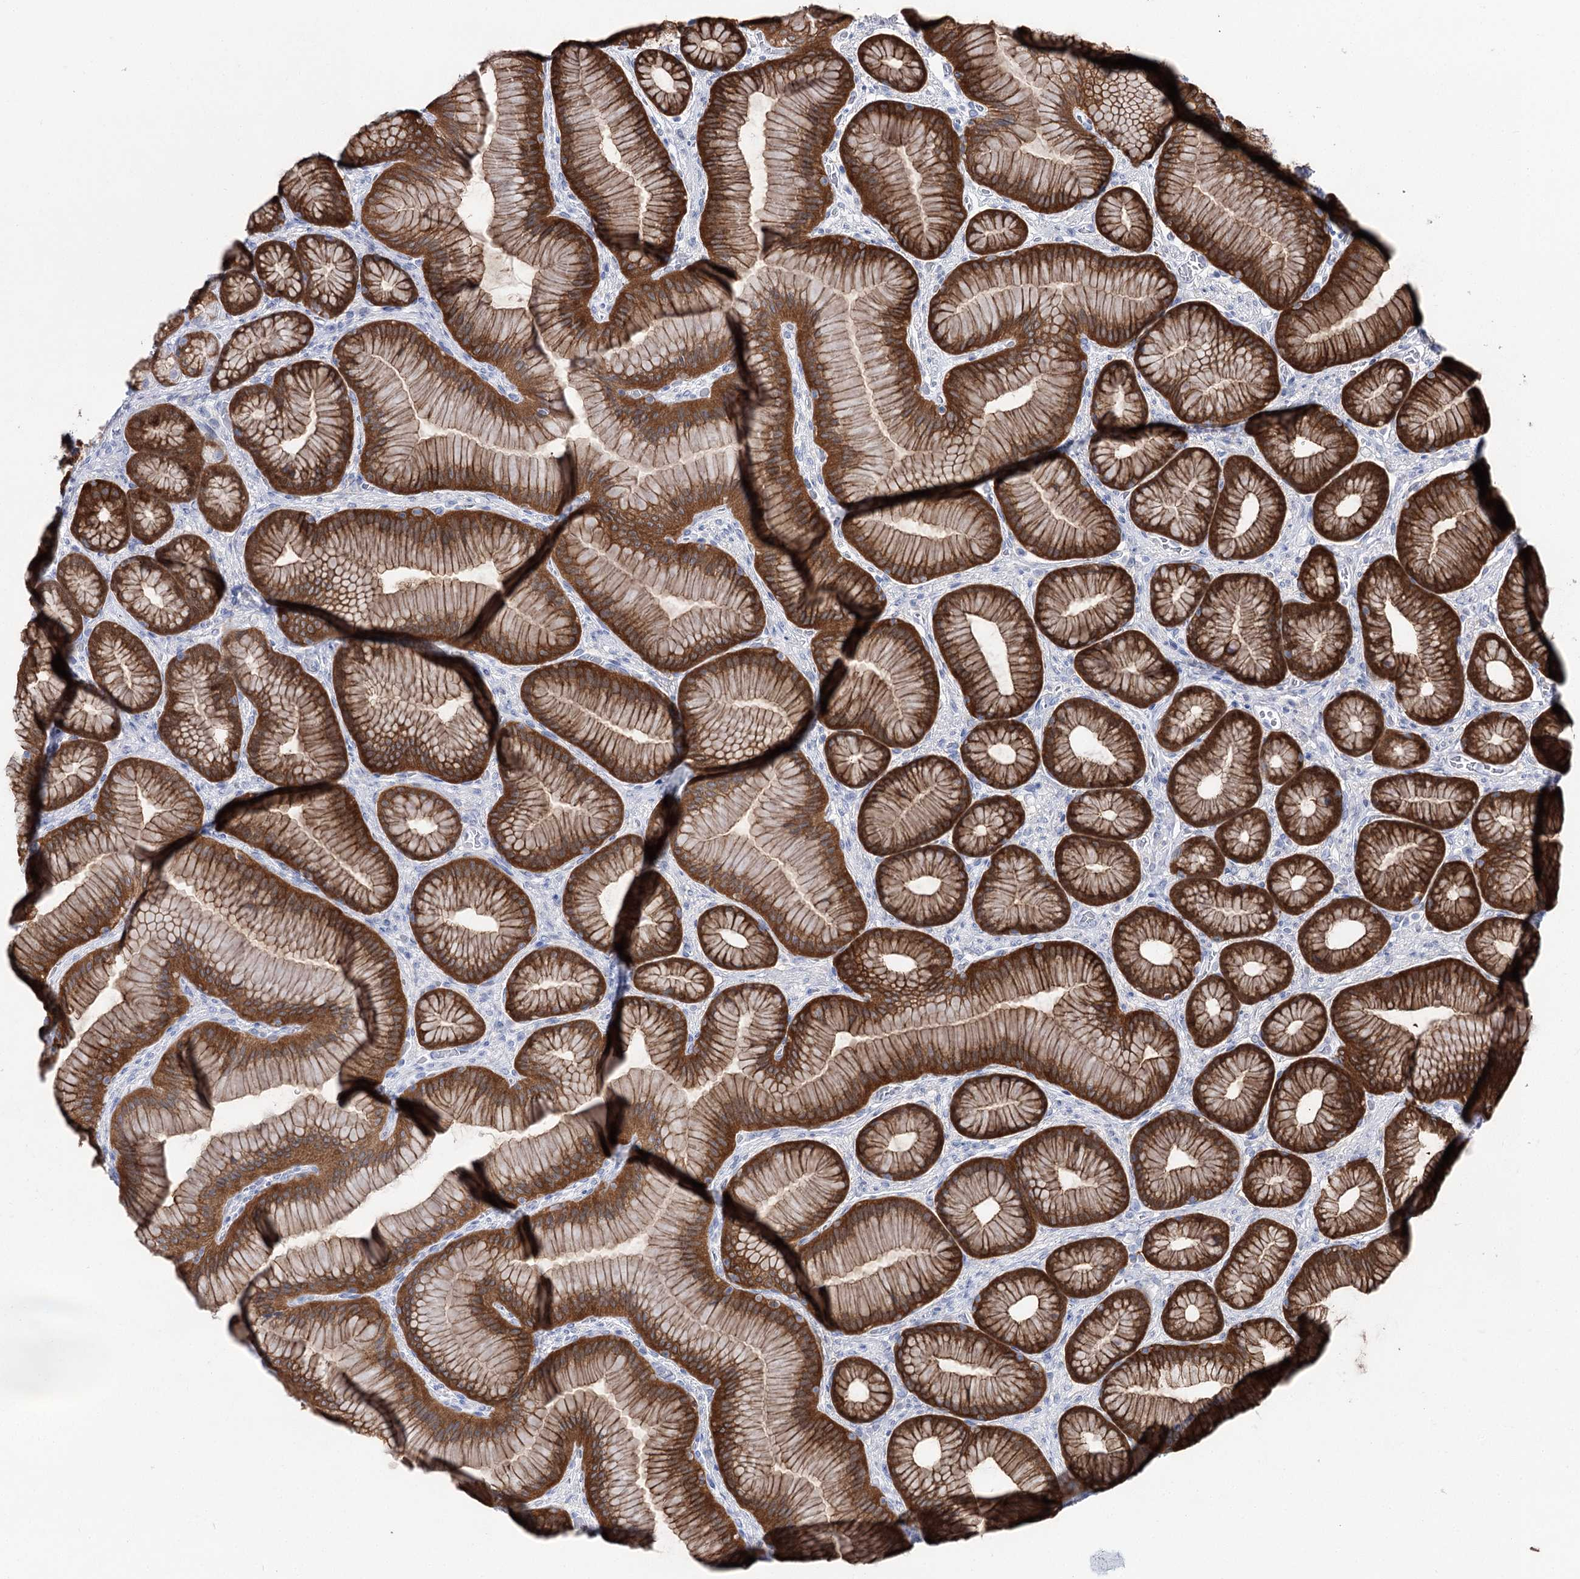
{"staining": {"intensity": "strong", "quantity": ">75%", "location": "cytoplasmic/membranous"}, "tissue": "stomach", "cell_type": "Glandular cells", "image_type": "normal", "snomed": [{"axis": "morphology", "description": "Normal tissue, NOS"}, {"axis": "morphology", "description": "Adenocarcinoma, NOS"}, {"axis": "morphology", "description": "Adenocarcinoma, High grade"}, {"axis": "topography", "description": "Stomach, upper"}, {"axis": "topography", "description": "Stomach"}], "caption": "A brown stain highlights strong cytoplasmic/membranous positivity of a protein in glandular cells of unremarkable human stomach.", "gene": "UGDH", "patient": {"sex": "female", "age": 65}}